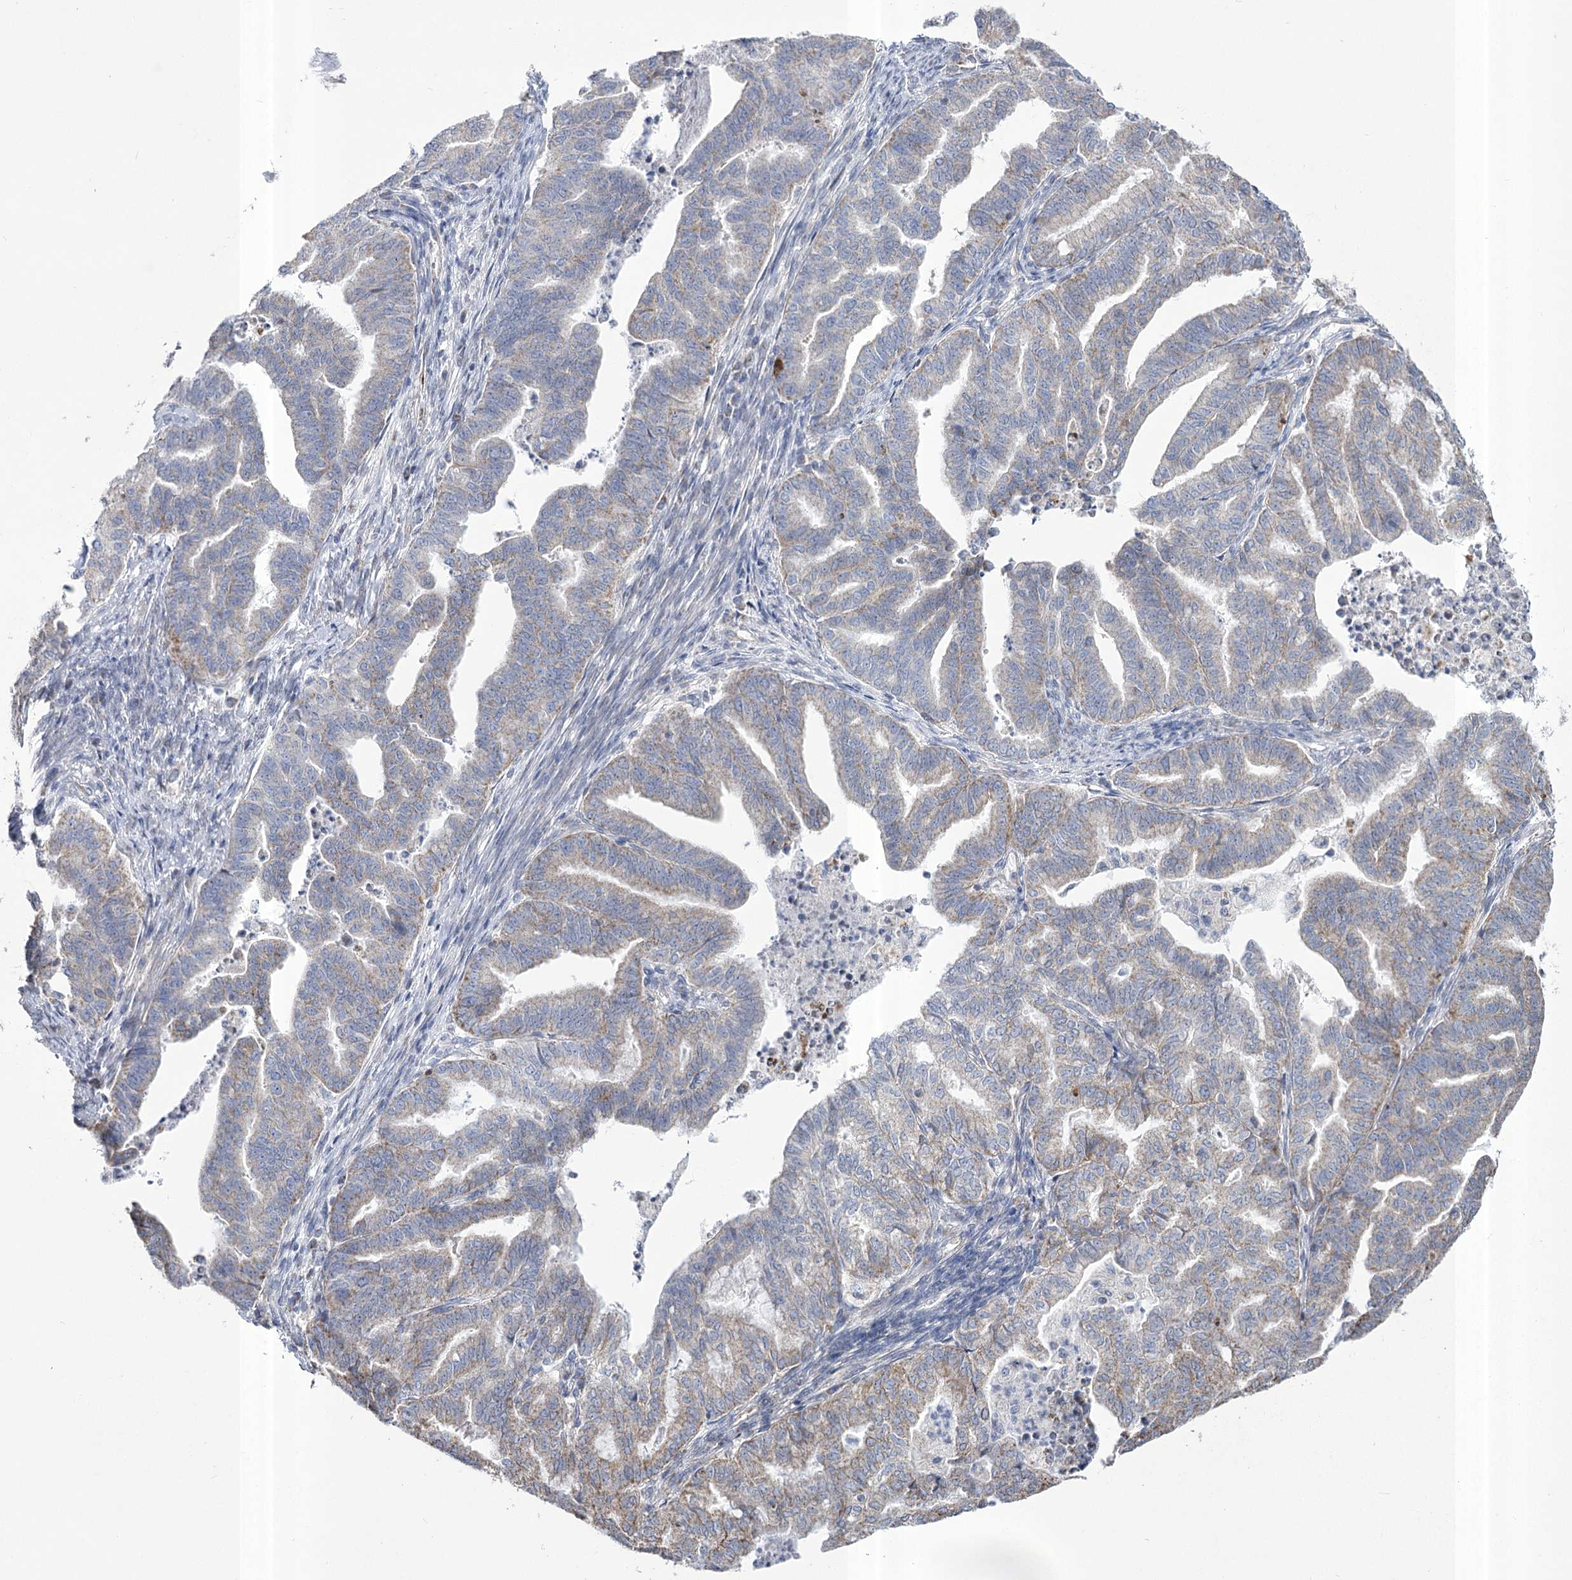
{"staining": {"intensity": "weak", "quantity": "<25%", "location": "cytoplasmic/membranous"}, "tissue": "endometrial cancer", "cell_type": "Tumor cells", "image_type": "cancer", "snomed": [{"axis": "morphology", "description": "Adenocarcinoma, NOS"}, {"axis": "topography", "description": "Endometrium"}], "caption": "Histopathology image shows no protein positivity in tumor cells of endometrial adenocarcinoma tissue. The staining was performed using DAB (3,3'-diaminobenzidine) to visualize the protein expression in brown, while the nuclei were stained in blue with hematoxylin (Magnification: 20x).", "gene": "PDHB", "patient": {"sex": "female", "age": 79}}